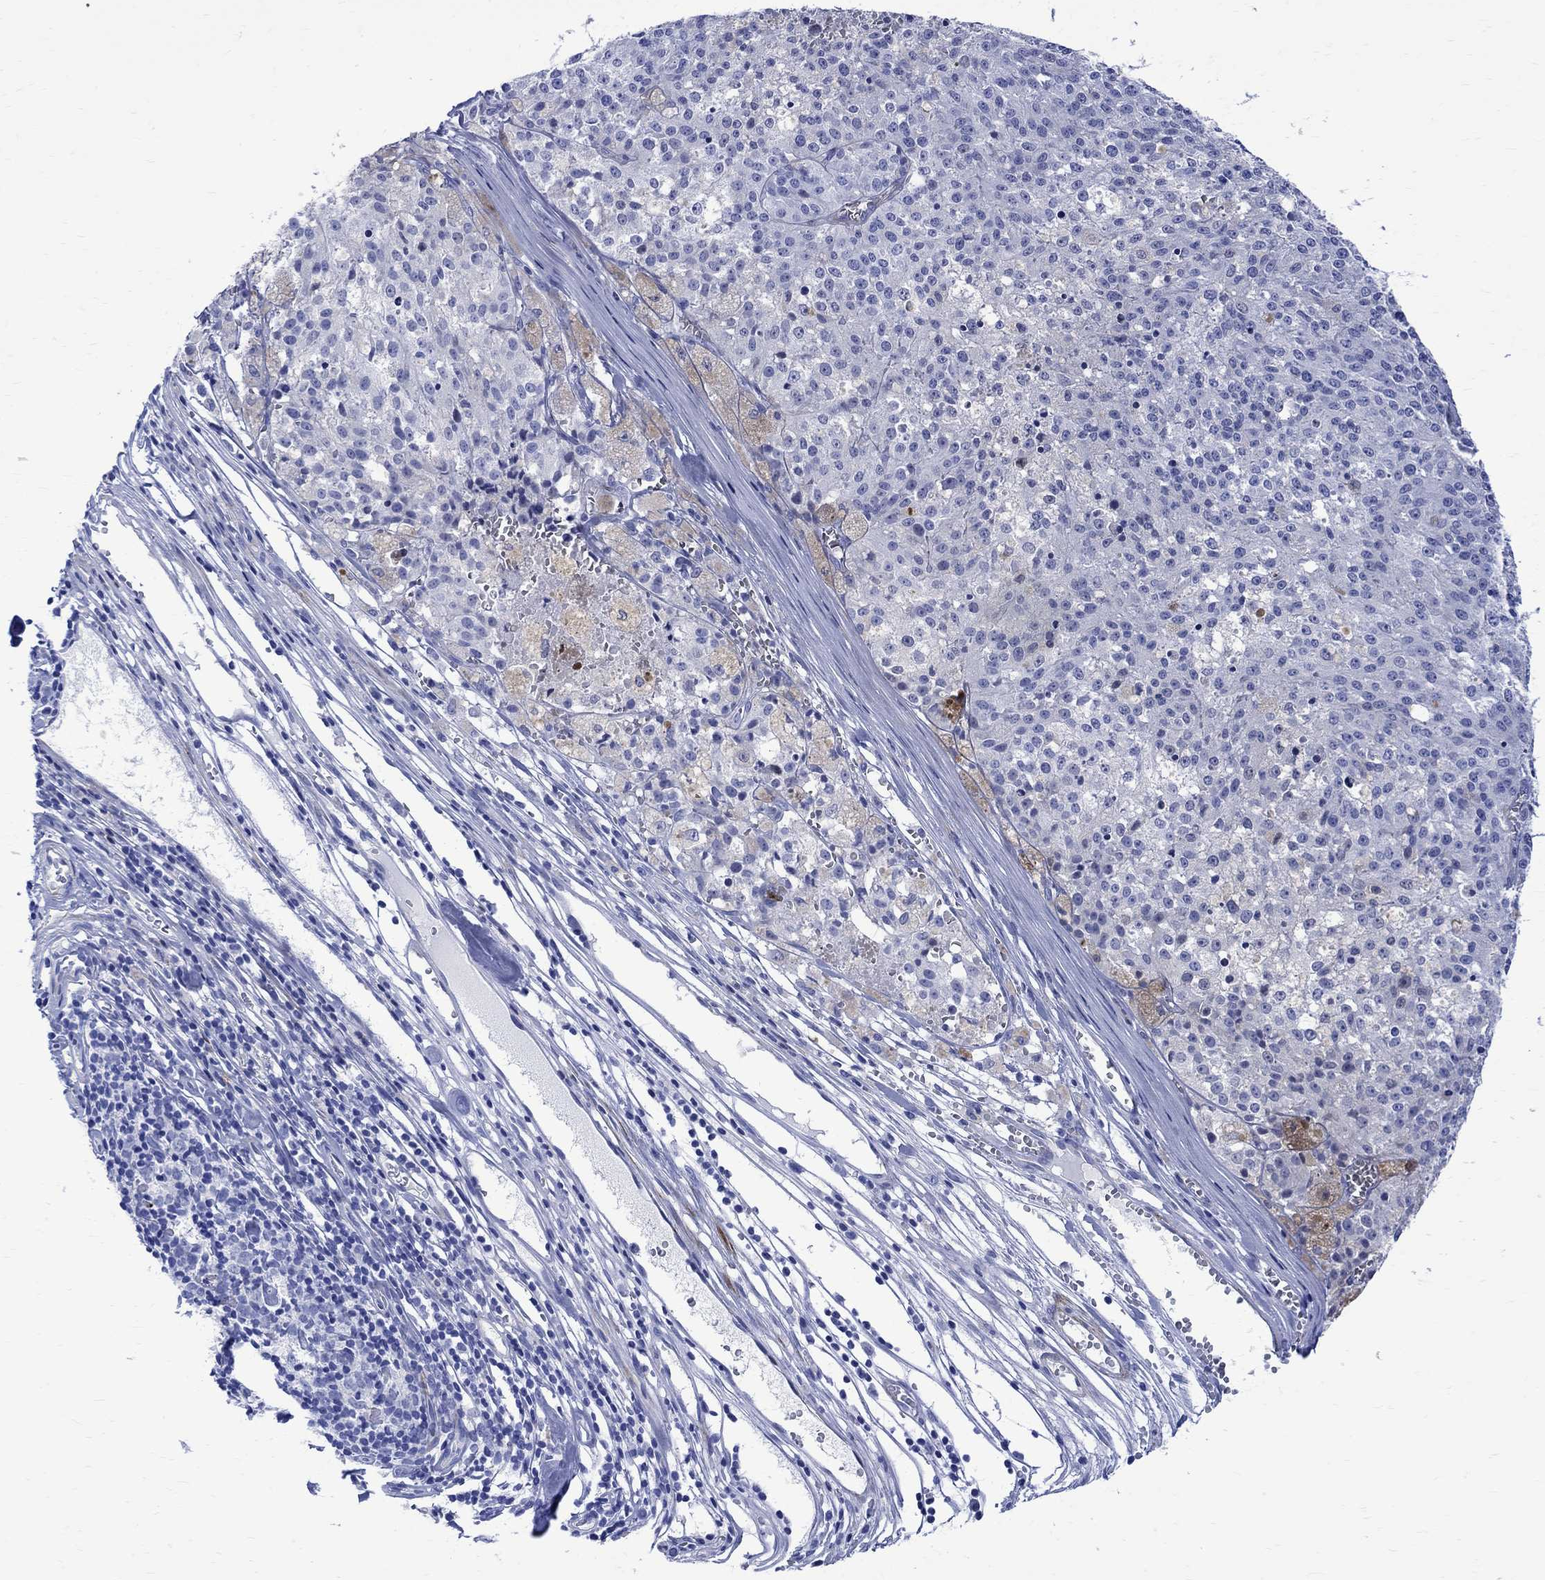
{"staining": {"intensity": "weak", "quantity": "<25%", "location": "cytoplasmic/membranous"}, "tissue": "melanoma", "cell_type": "Tumor cells", "image_type": "cancer", "snomed": [{"axis": "morphology", "description": "Malignant melanoma, Metastatic site"}, {"axis": "topography", "description": "Lymph node"}], "caption": "IHC of human melanoma shows no expression in tumor cells. (Immunohistochemistry, brightfield microscopy, high magnification).", "gene": "PARVB", "patient": {"sex": "female", "age": 64}}